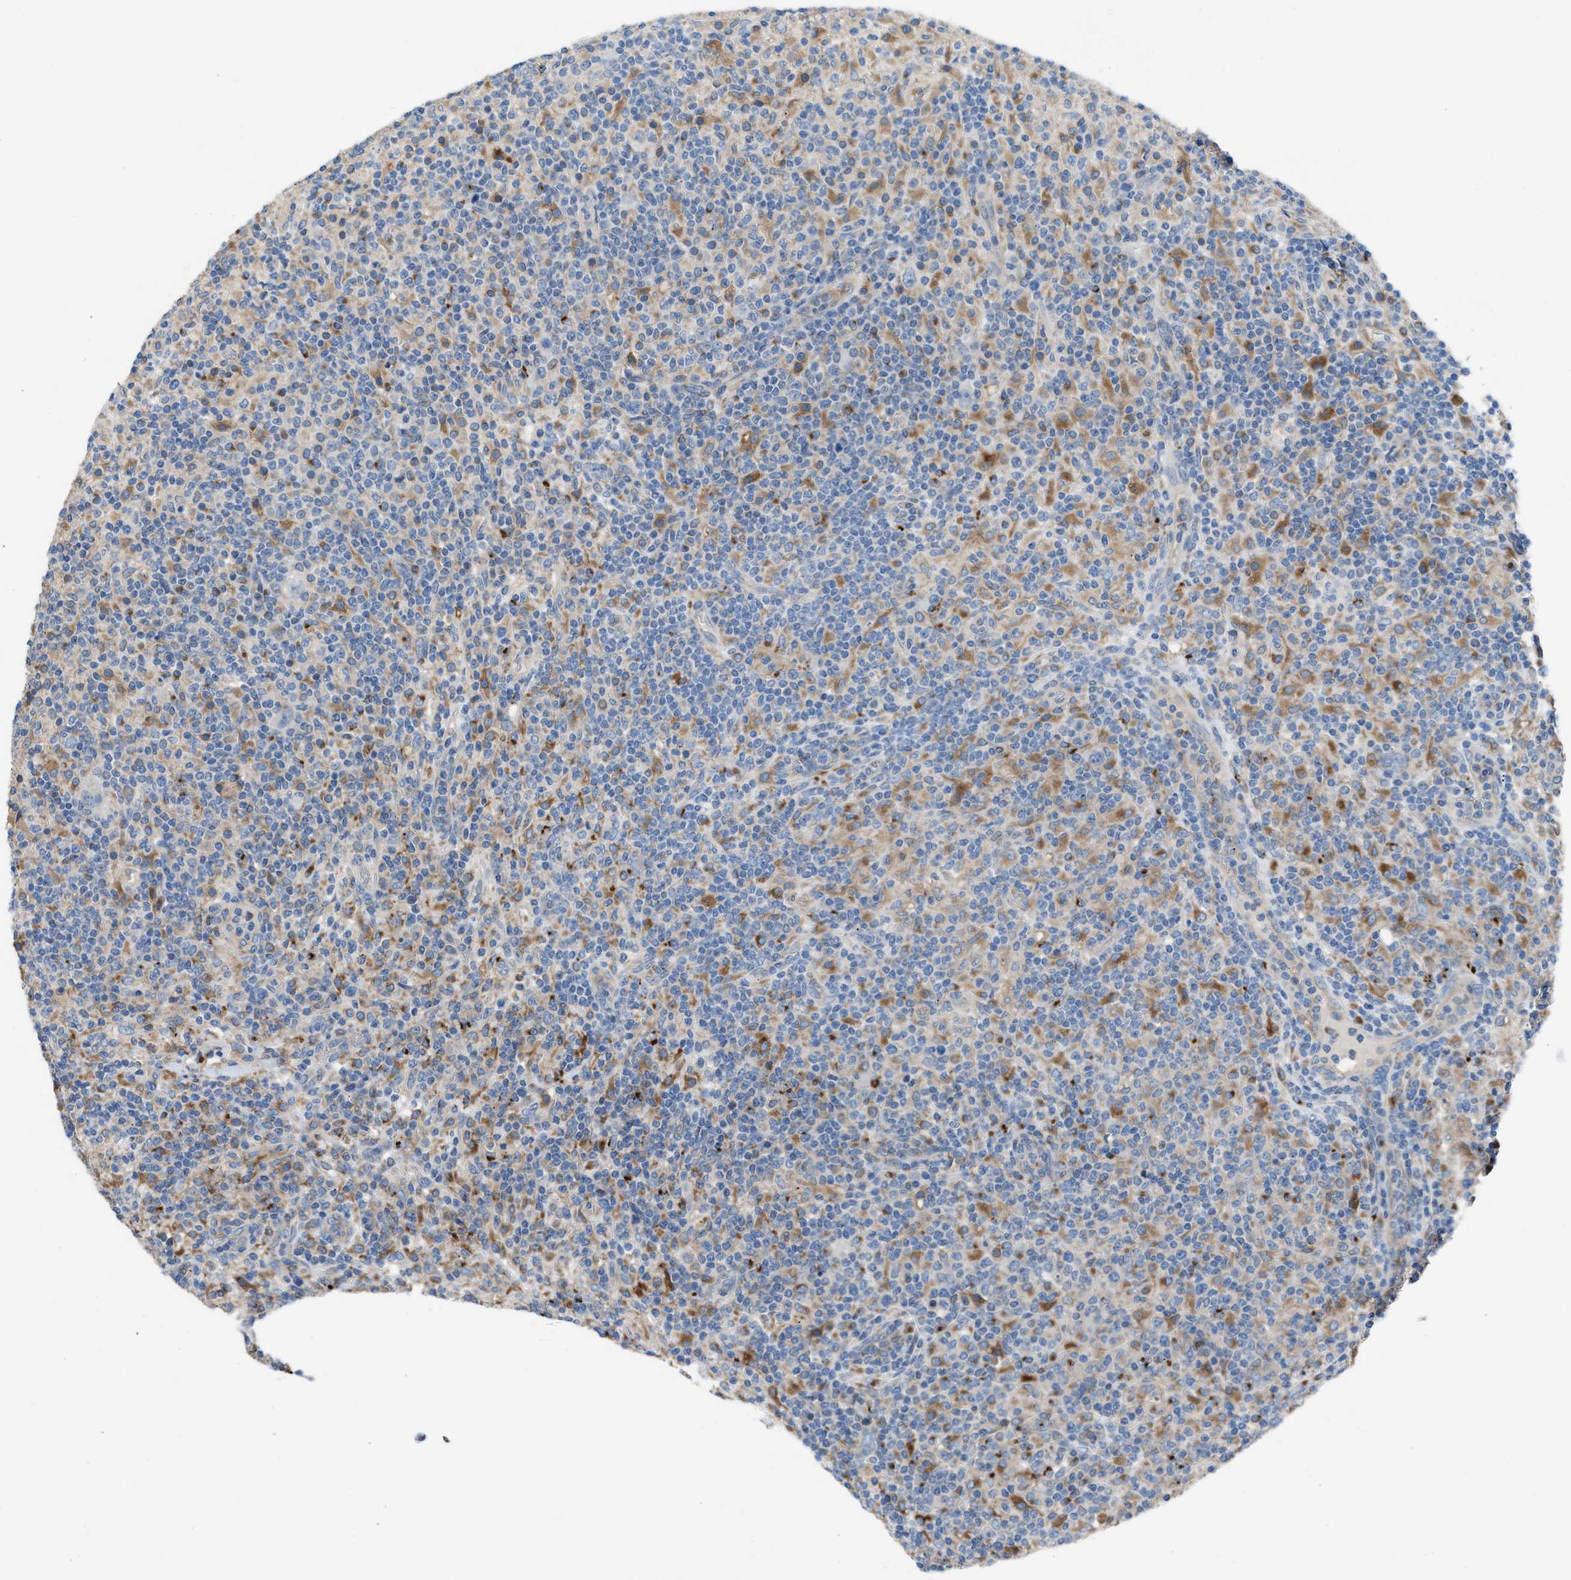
{"staining": {"intensity": "moderate", "quantity": "<25%", "location": "cytoplasmic/membranous"}, "tissue": "lymphoma", "cell_type": "Tumor cells", "image_type": "cancer", "snomed": [{"axis": "morphology", "description": "Hodgkin's disease, NOS"}, {"axis": "topography", "description": "Lymph node"}], "caption": "IHC (DAB (3,3'-diaminobenzidine)) staining of Hodgkin's disease demonstrates moderate cytoplasmic/membranous protein positivity in approximately <25% of tumor cells. (Stains: DAB in brown, nuclei in blue, Microscopy: brightfield microscopy at high magnification).", "gene": "AOAH", "patient": {"sex": "male", "age": 70}}